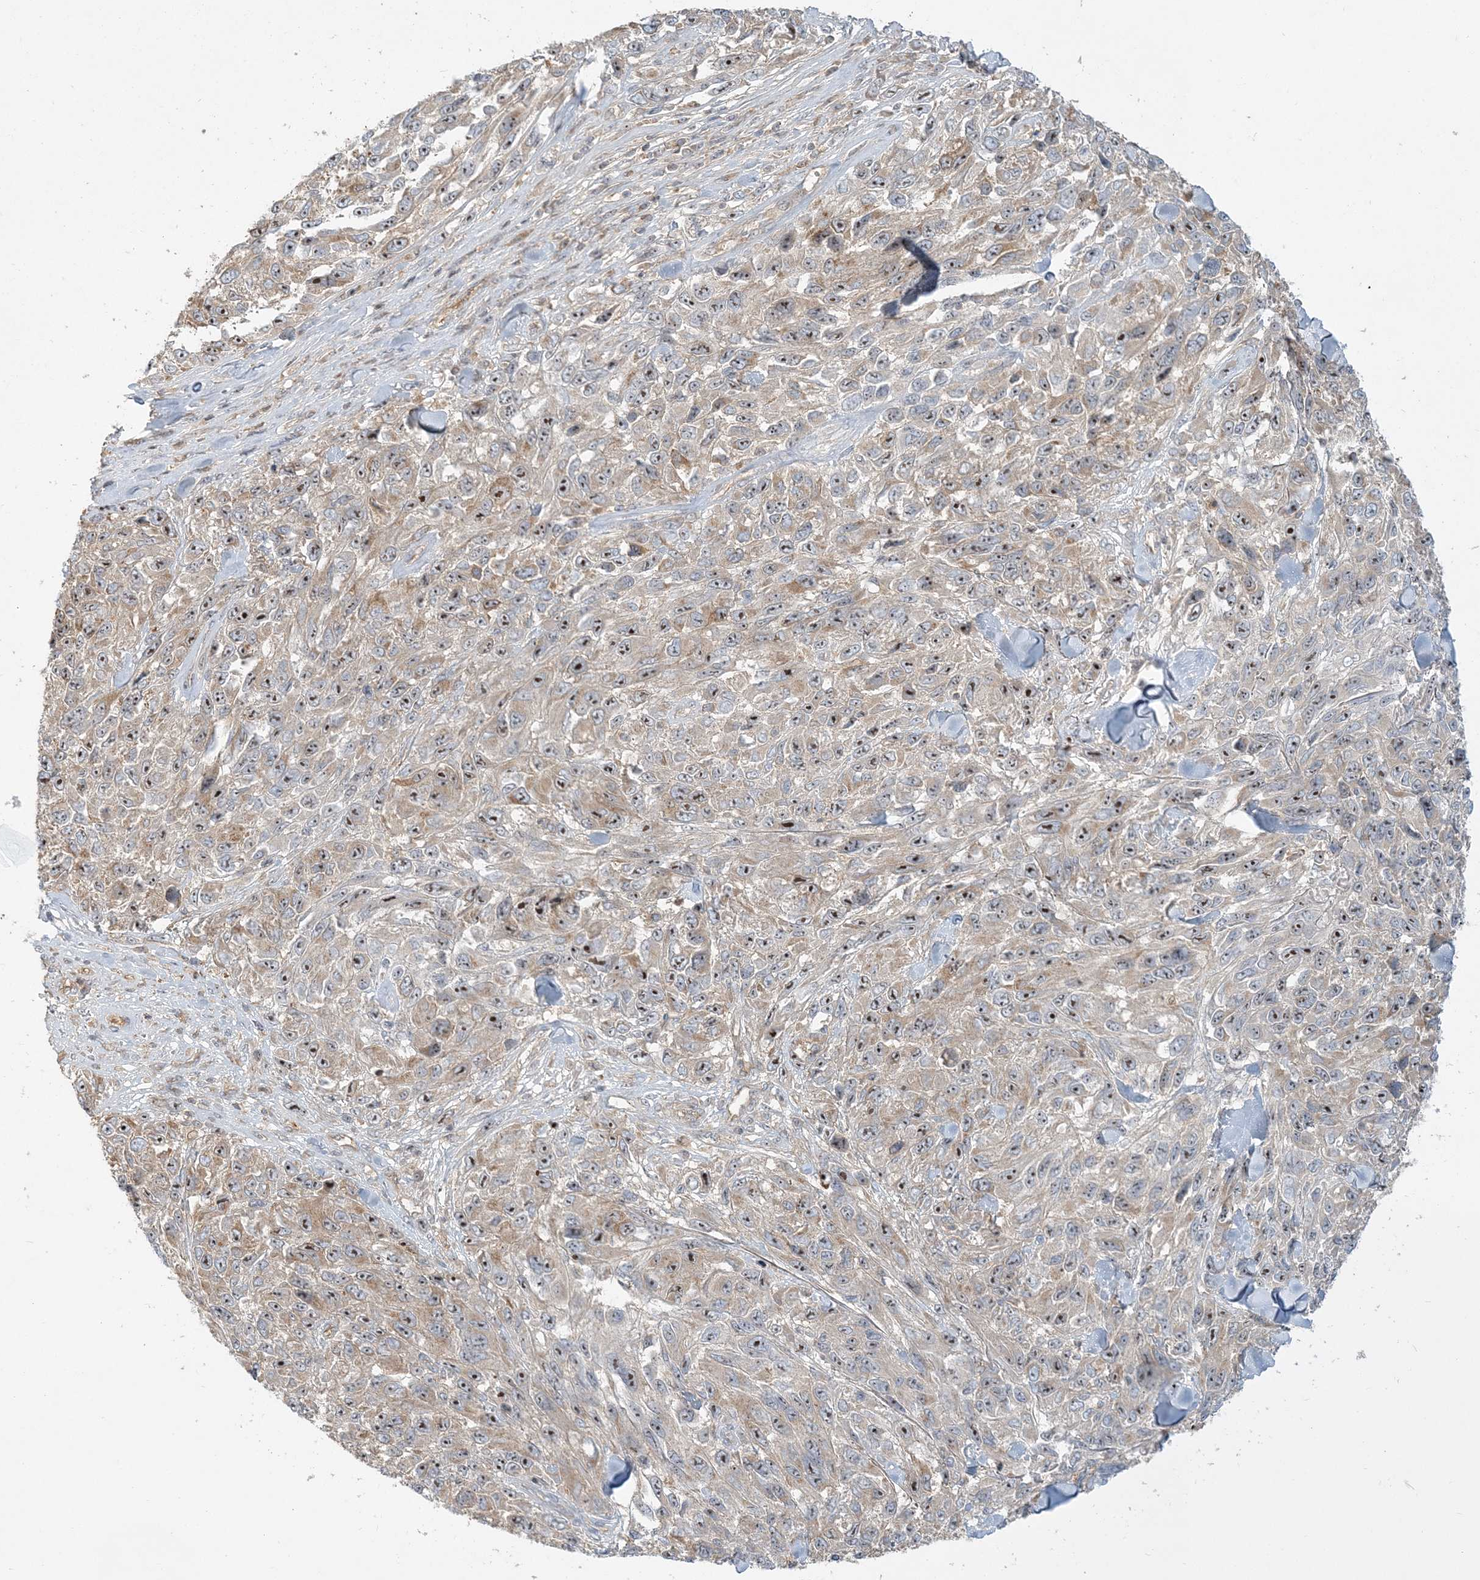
{"staining": {"intensity": "moderate", "quantity": "25%-75%", "location": "nuclear"}, "tissue": "melanoma", "cell_type": "Tumor cells", "image_type": "cancer", "snomed": [{"axis": "morphology", "description": "Malignant melanoma, NOS"}, {"axis": "topography", "description": "Skin"}], "caption": "Malignant melanoma stained with DAB immunohistochemistry (IHC) displays medium levels of moderate nuclear staining in about 25%-75% of tumor cells.", "gene": "AP1AR", "patient": {"sex": "female", "age": 96}}